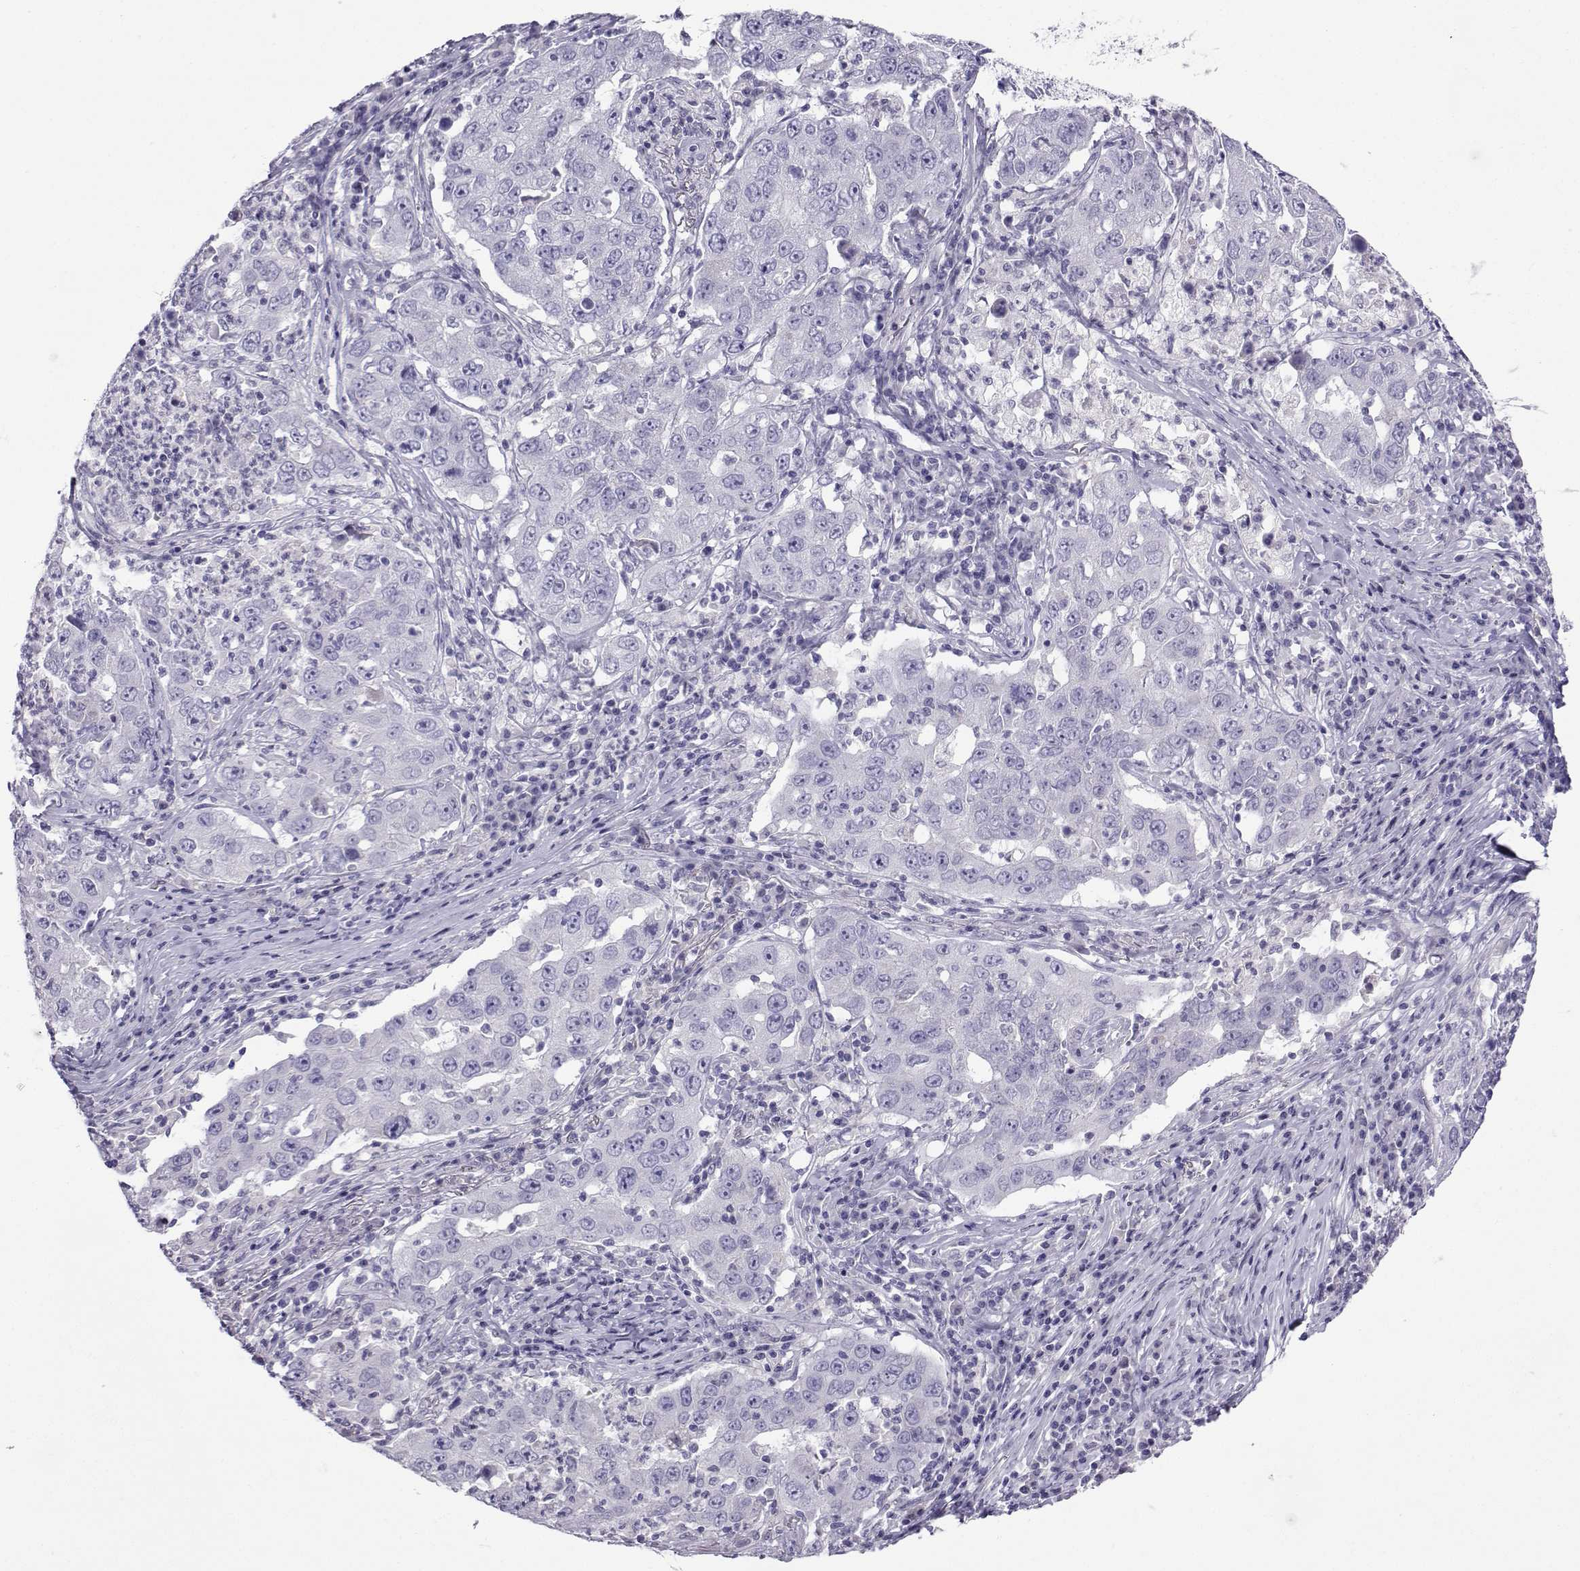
{"staining": {"intensity": "negative", "quantity": "none", "location": "none"}, "tissue": "lung cancer", "cell_type": "Tumor cells", "image_type": "cancer", "snomed": [{"axis": "morphology", "description": "Adenocarcinoma, NOS"}, {"axis": "topography", "description": "Lung"}], "caption": "This photomicrograph is of lung adenocarcinoma stained with IHC to label a protein in brown with the nuclei are counter-stained blue. There is no positivity in tumor cells.", "gene": "FBXO24", "patient": {"sex": "male", "age": 73}}